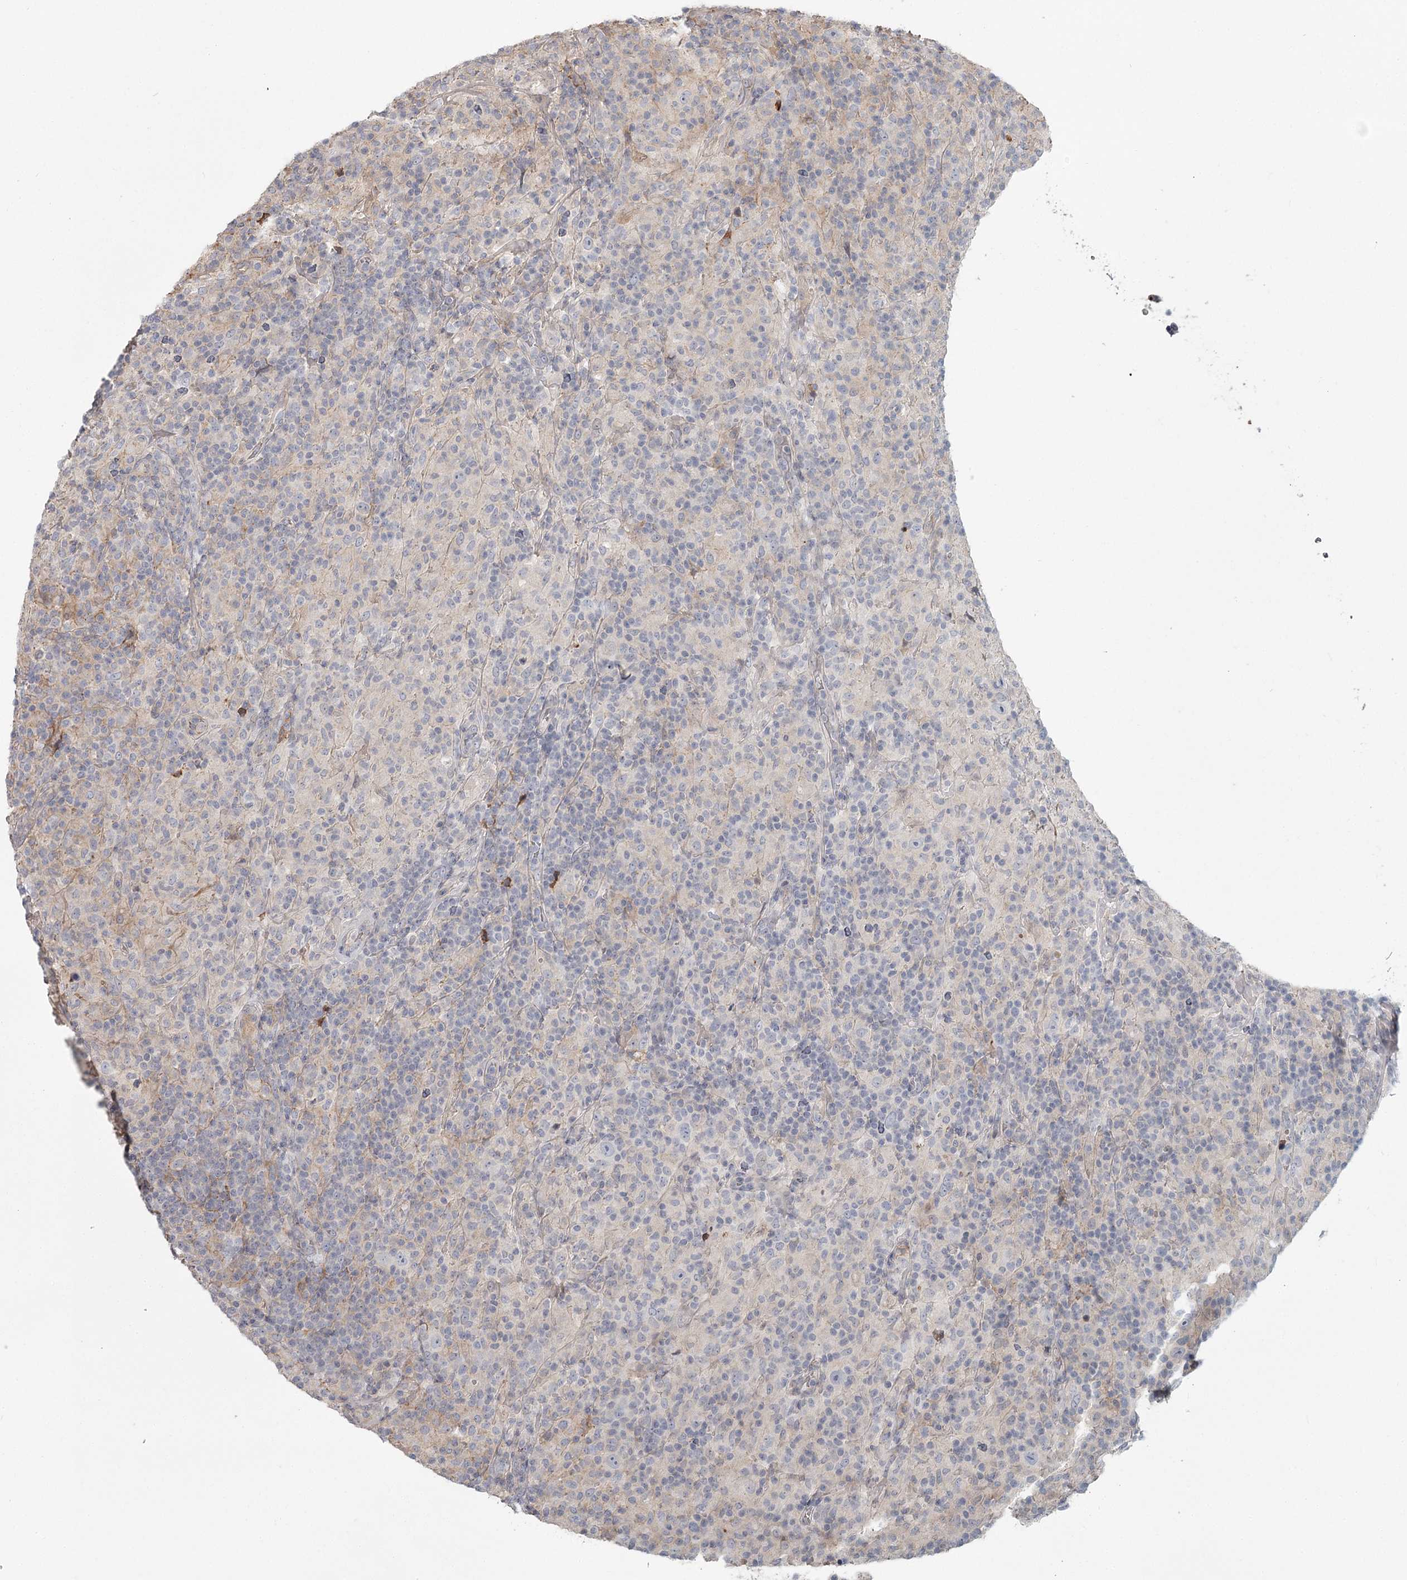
{"staining": {"intensity": "negative", "quantity": "none", "location": "none"}, "tissue": "lymphoma", "cell_type": "Tumor cells", "image_type": "cancer", "snomed": [{"axis": "morphology", "description": "Hodgkin's disease, NOS"}, {"axis": "topography", "description": "Lymph node"}], "caption": "A high-resolution photomicrograph shows immunohistochemistry (IHC) staining of Hodgkin's disease, which shows no significant positivity in tumor cells. The staining was performed using DAB (3,3'-diaminobenzidine) to visualize the protein expression in brown, while the nuclei were stained in blue with hematoxylin (Magnification: 20x).", "gene": "DHRS9", "patient": {"sex": "male", "age": 70}}